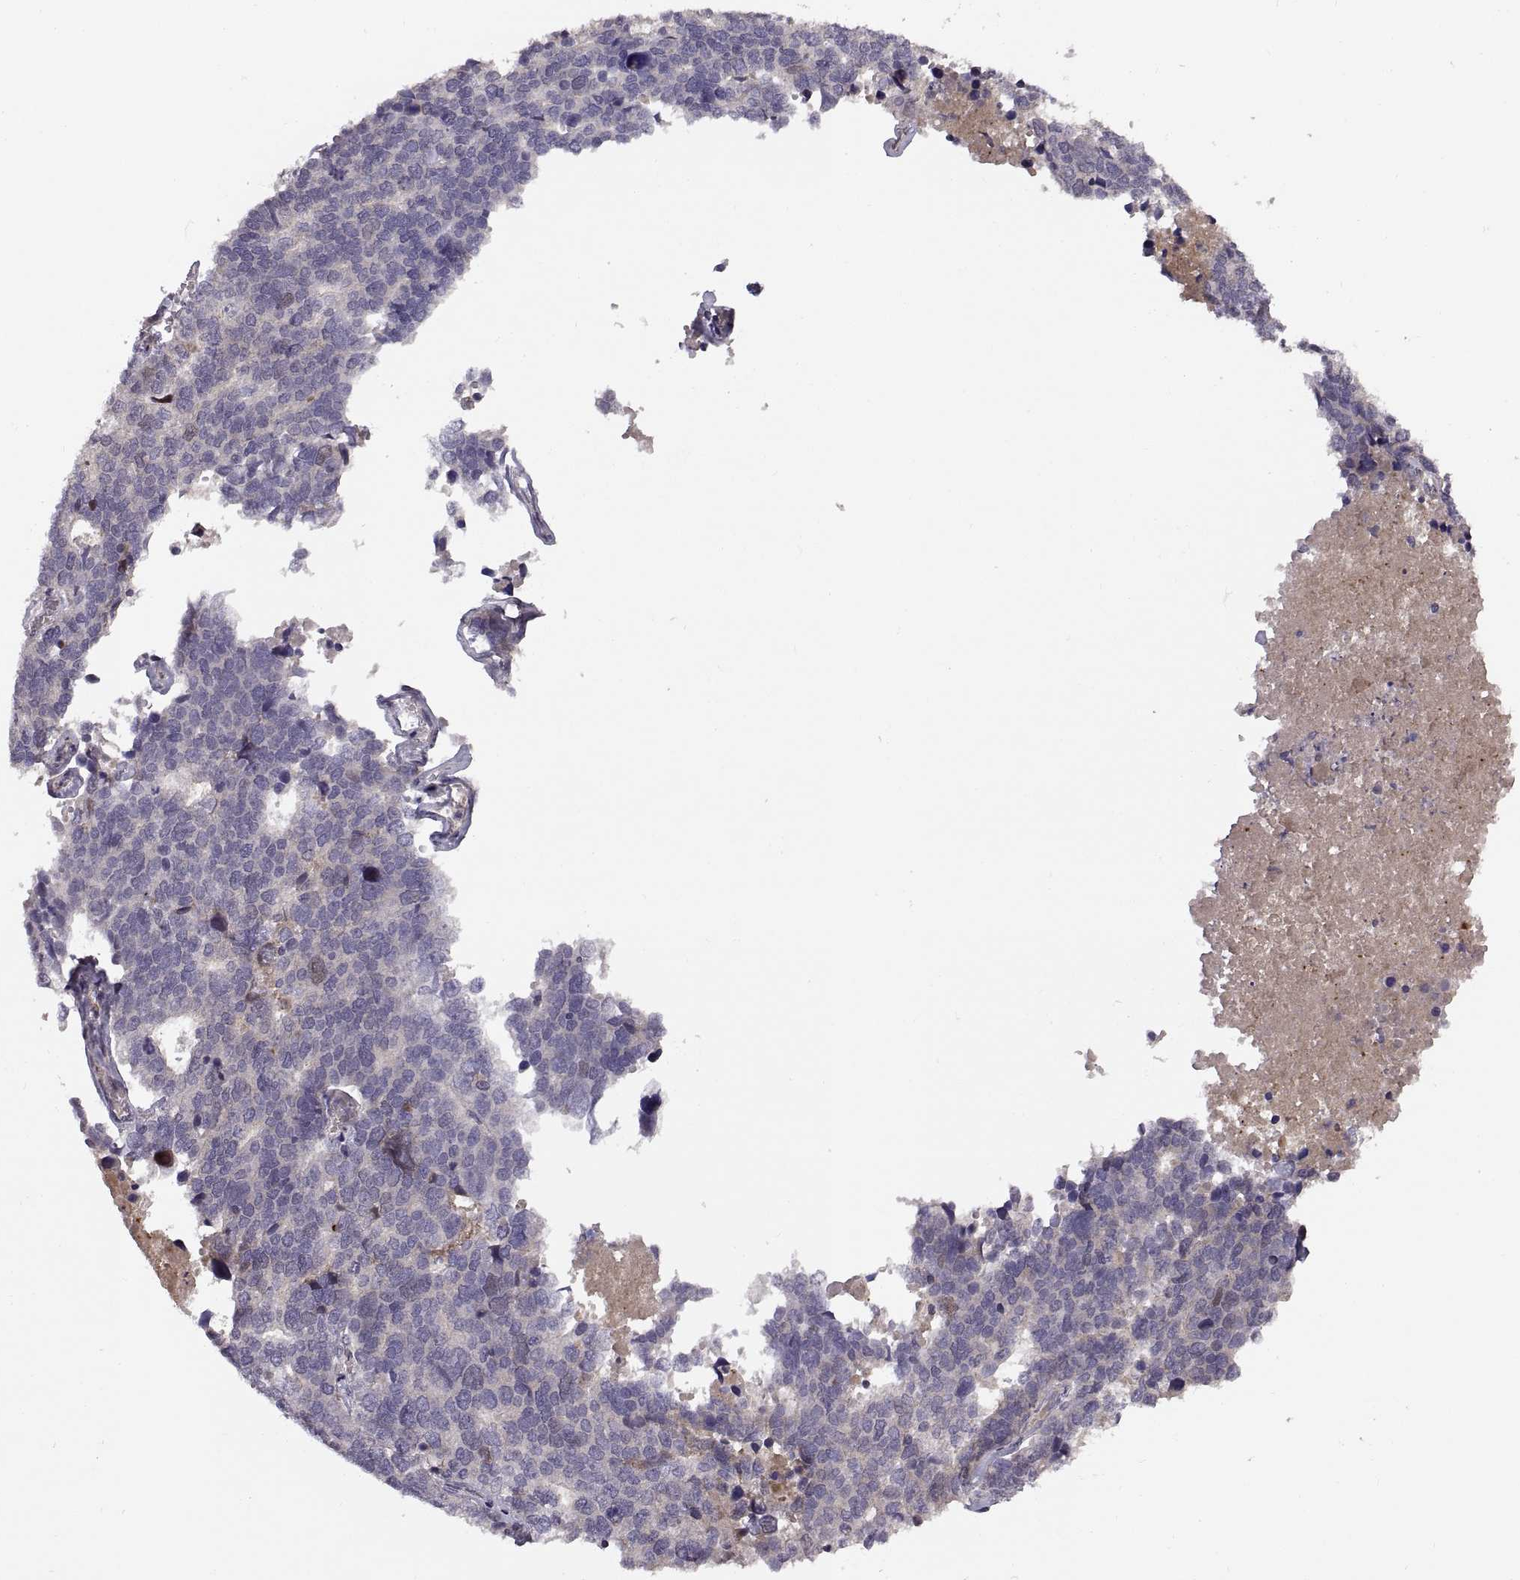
{"staining": {"intensity": "moderate", "quantity": "<25%", "location": "cytoplasmic/membranous"}, "tissue": "stomach cancer", "cell_type": "Tumor cells", "image_type": "cancer", "snomed": [{"axis": "morphology", "description": "Adenocarcinoma, NOS"}, {"axis": "topography", "description": "Stomach"}], "caption": "Stomach cancer (adenocarcinoma) stained with a protein marker exhibits moderate staining in tumor cells.", "gene": "NMNAT2", "patient": {"sex": "male", "age": 69}}